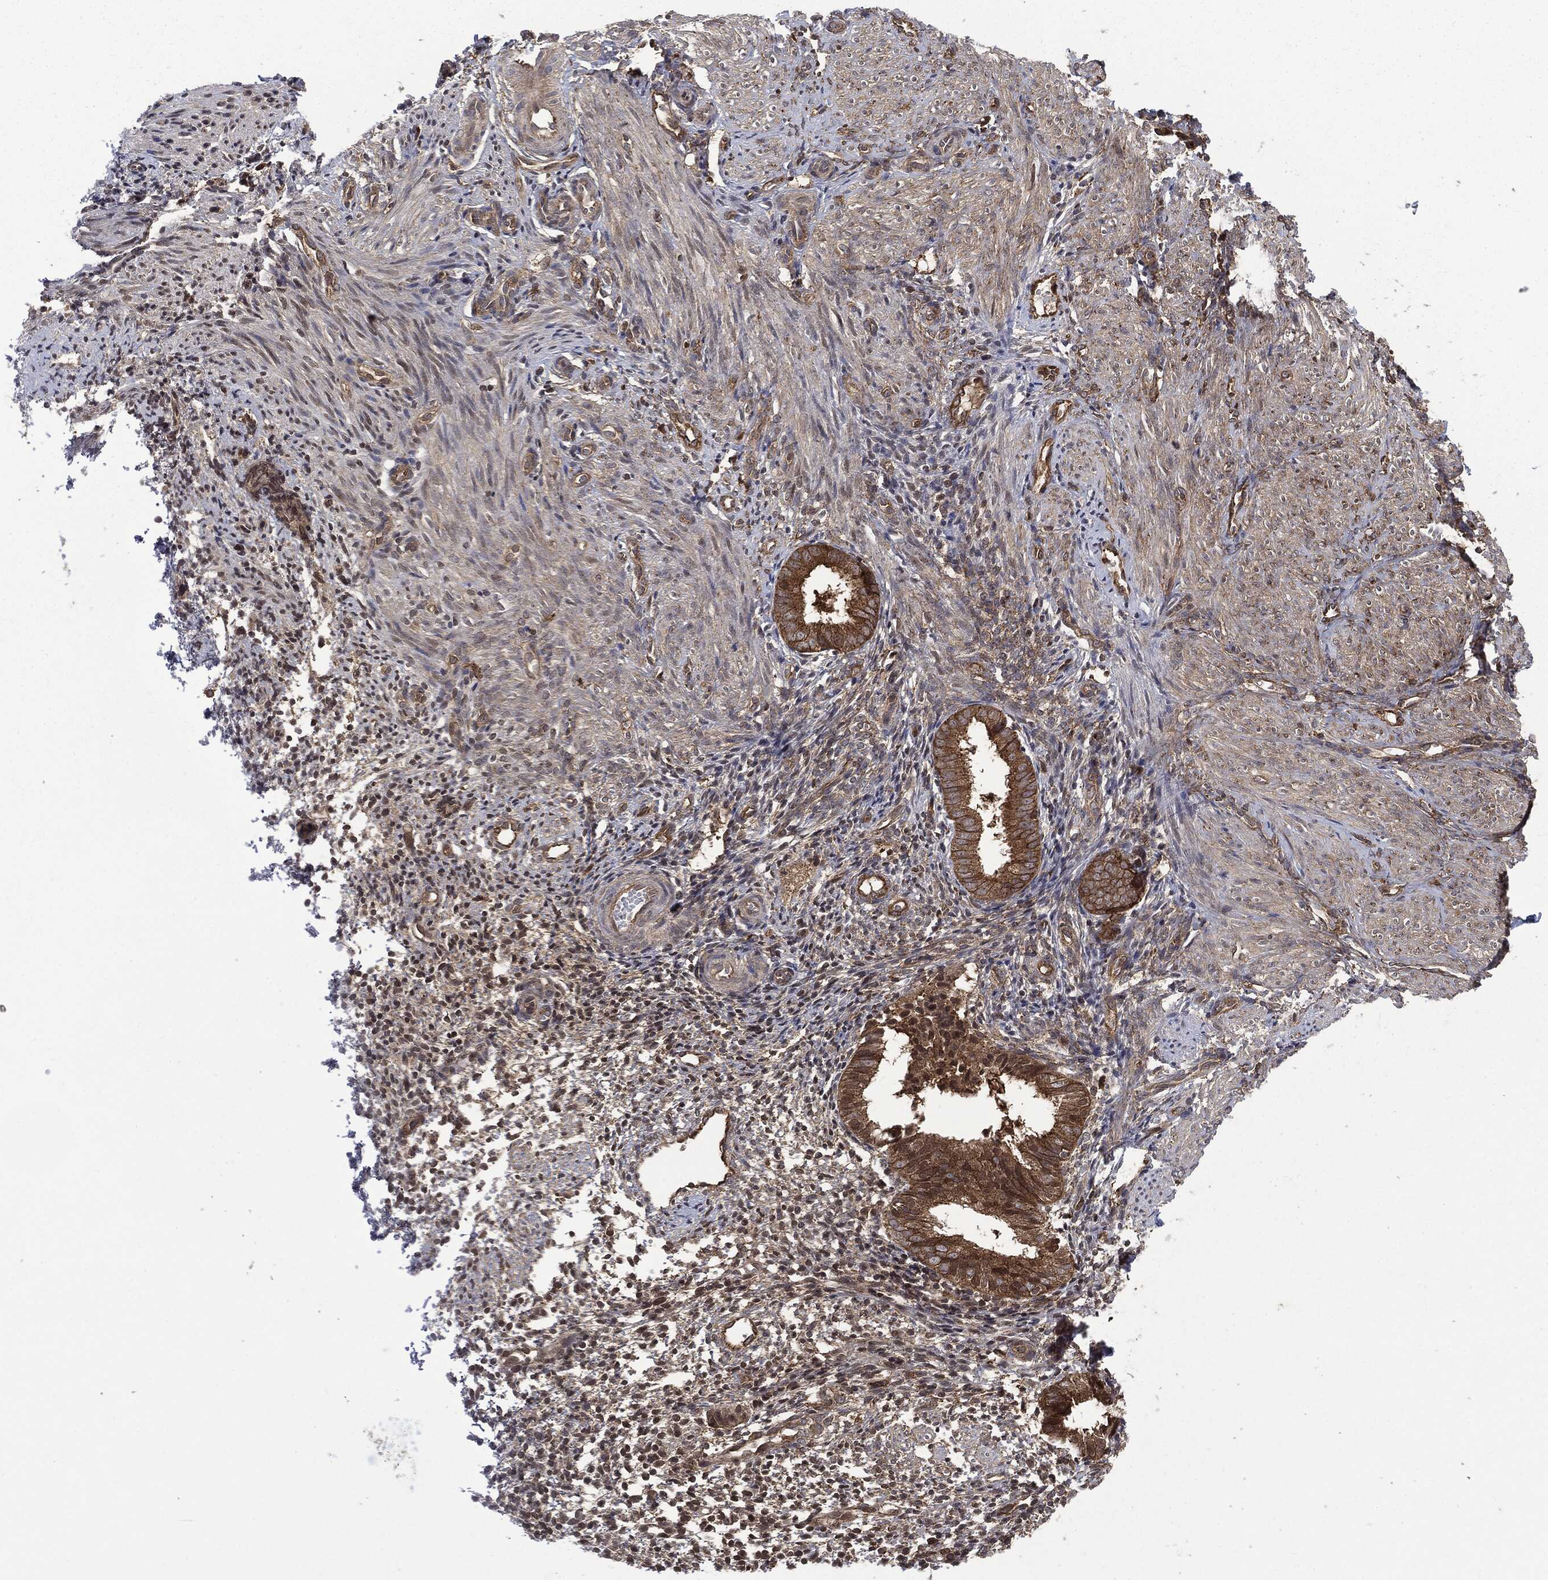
{"staining": {"intensity": "moderate", "quantity": "25%-75%", "location": "cytoplasmic/membranous"}, "tissue": "endometrium", "cell_type": "Cells in endometrial stroma", "image_type": "normal", "snomed": [{"axis": "morphology", "description": "Normal tissue, NOS"}, {"axis": "topography", "description": "Endometrium"}], "caption": "Moderate cytoplasmic/membranous protein expression is appreciated in about 25%-75% of cells in endometrial stroma in endometrium. (brown staining indicates protein expression, while blue staining denotes nuclei).", "gene": "SNX5", "patient": {"sex": "female", "age": 47}}